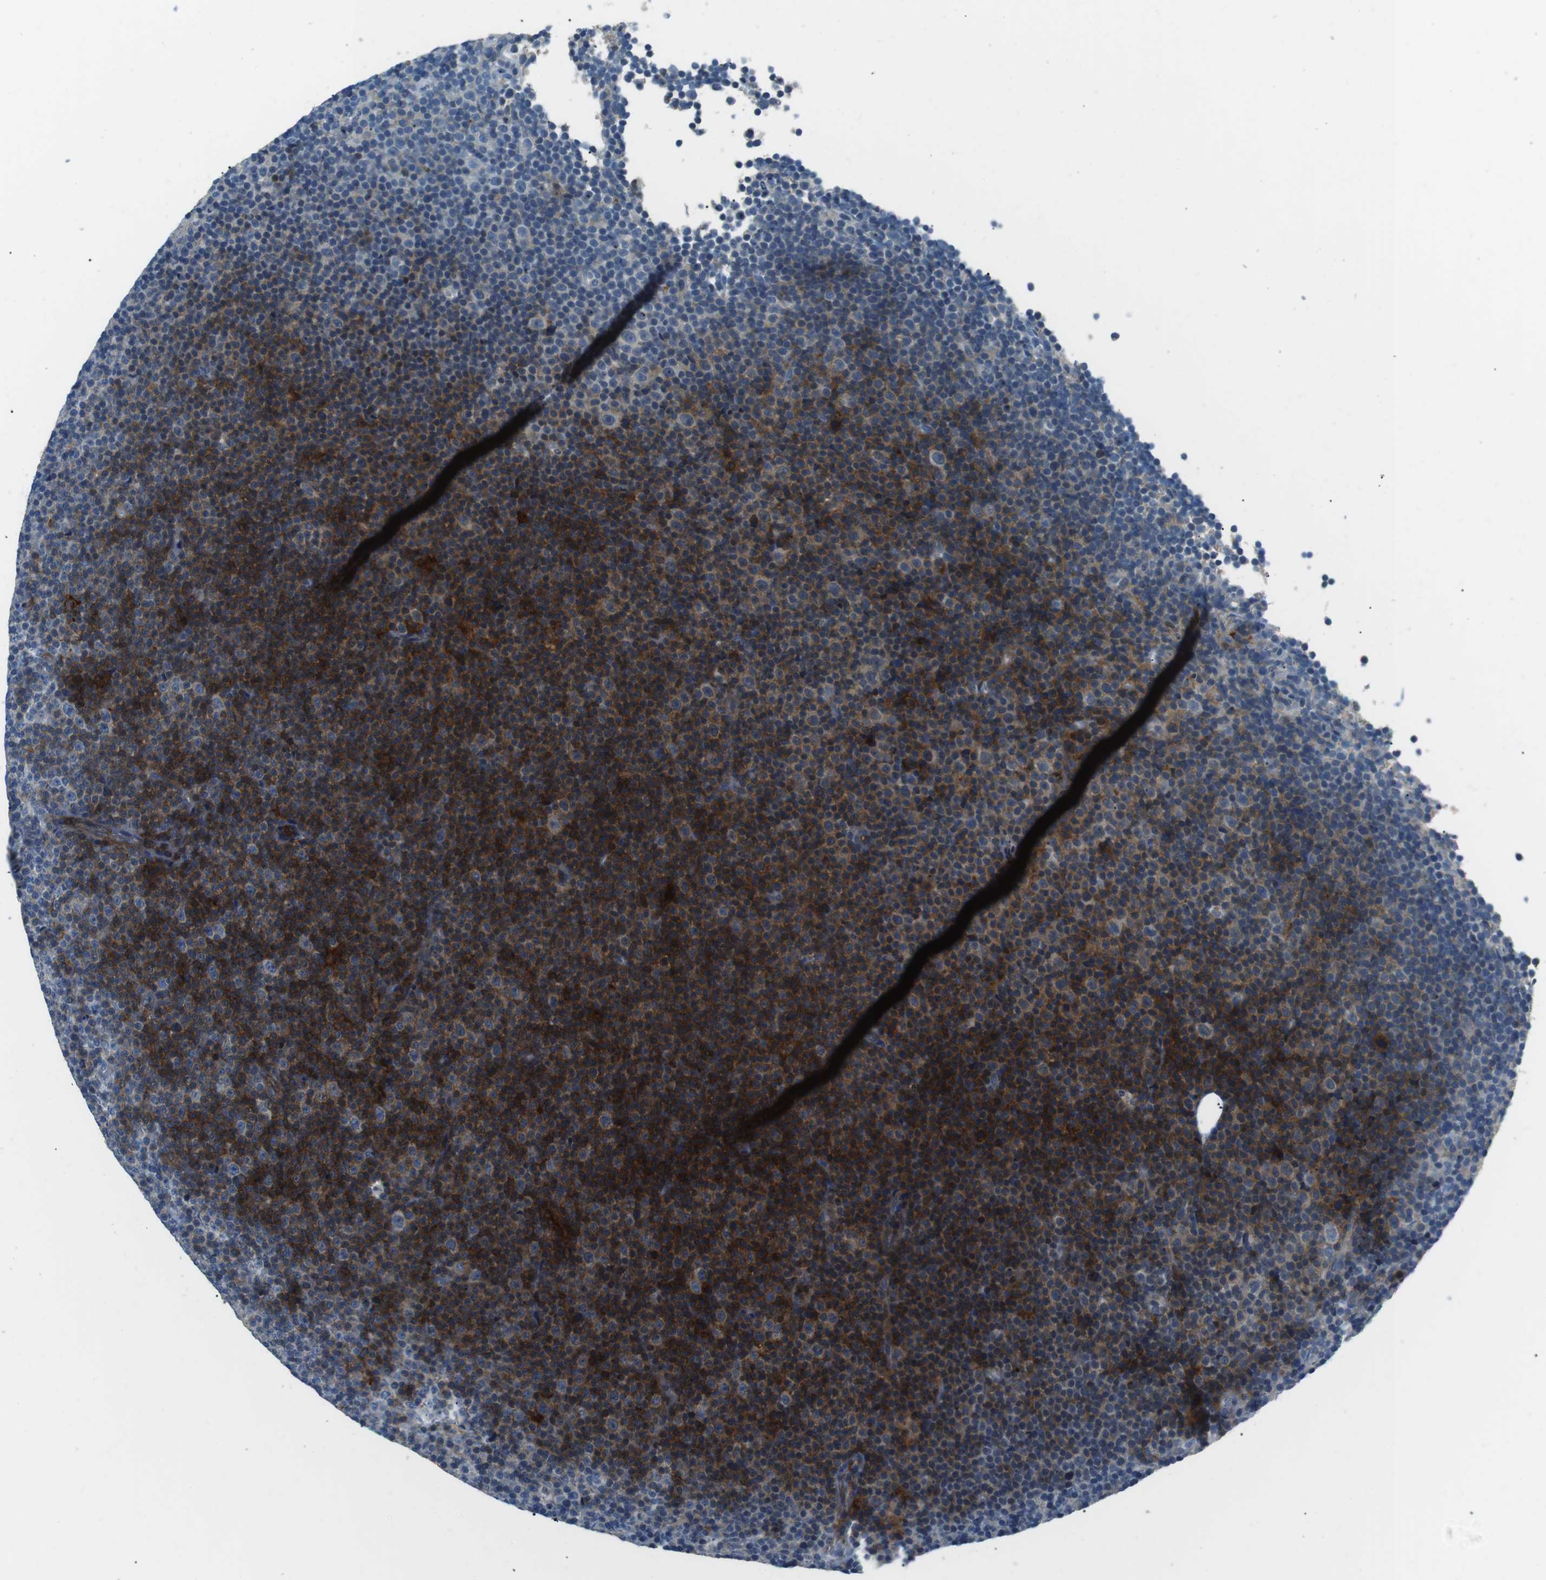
{"staining": {"intensity": "strong", "quantity": "25%-75%", "location": "cytoplasmic/membranous"}, "tissue": "lymphoma", "cell_type": "Tumor cells", "image_type": "cancer", "snomed": [{"axis": "morphology", "description": "Malignant lymphoma, non-Hodgkin's type, Low grade"}, {"axis": "topography", "description": "Lymph node"}], "caption": "Malignant lymphoma, non-Hodgkin's type (low-grade) stained with DAB (3,3'-diaminobenzidine) immunohistochemistry shows high levels of strong cytoplasmic/membranous positivity in approximately 25%-75% of tumor cells.", "gene": "ARVCF", "patient": {"sex": "female", "age": 67}}